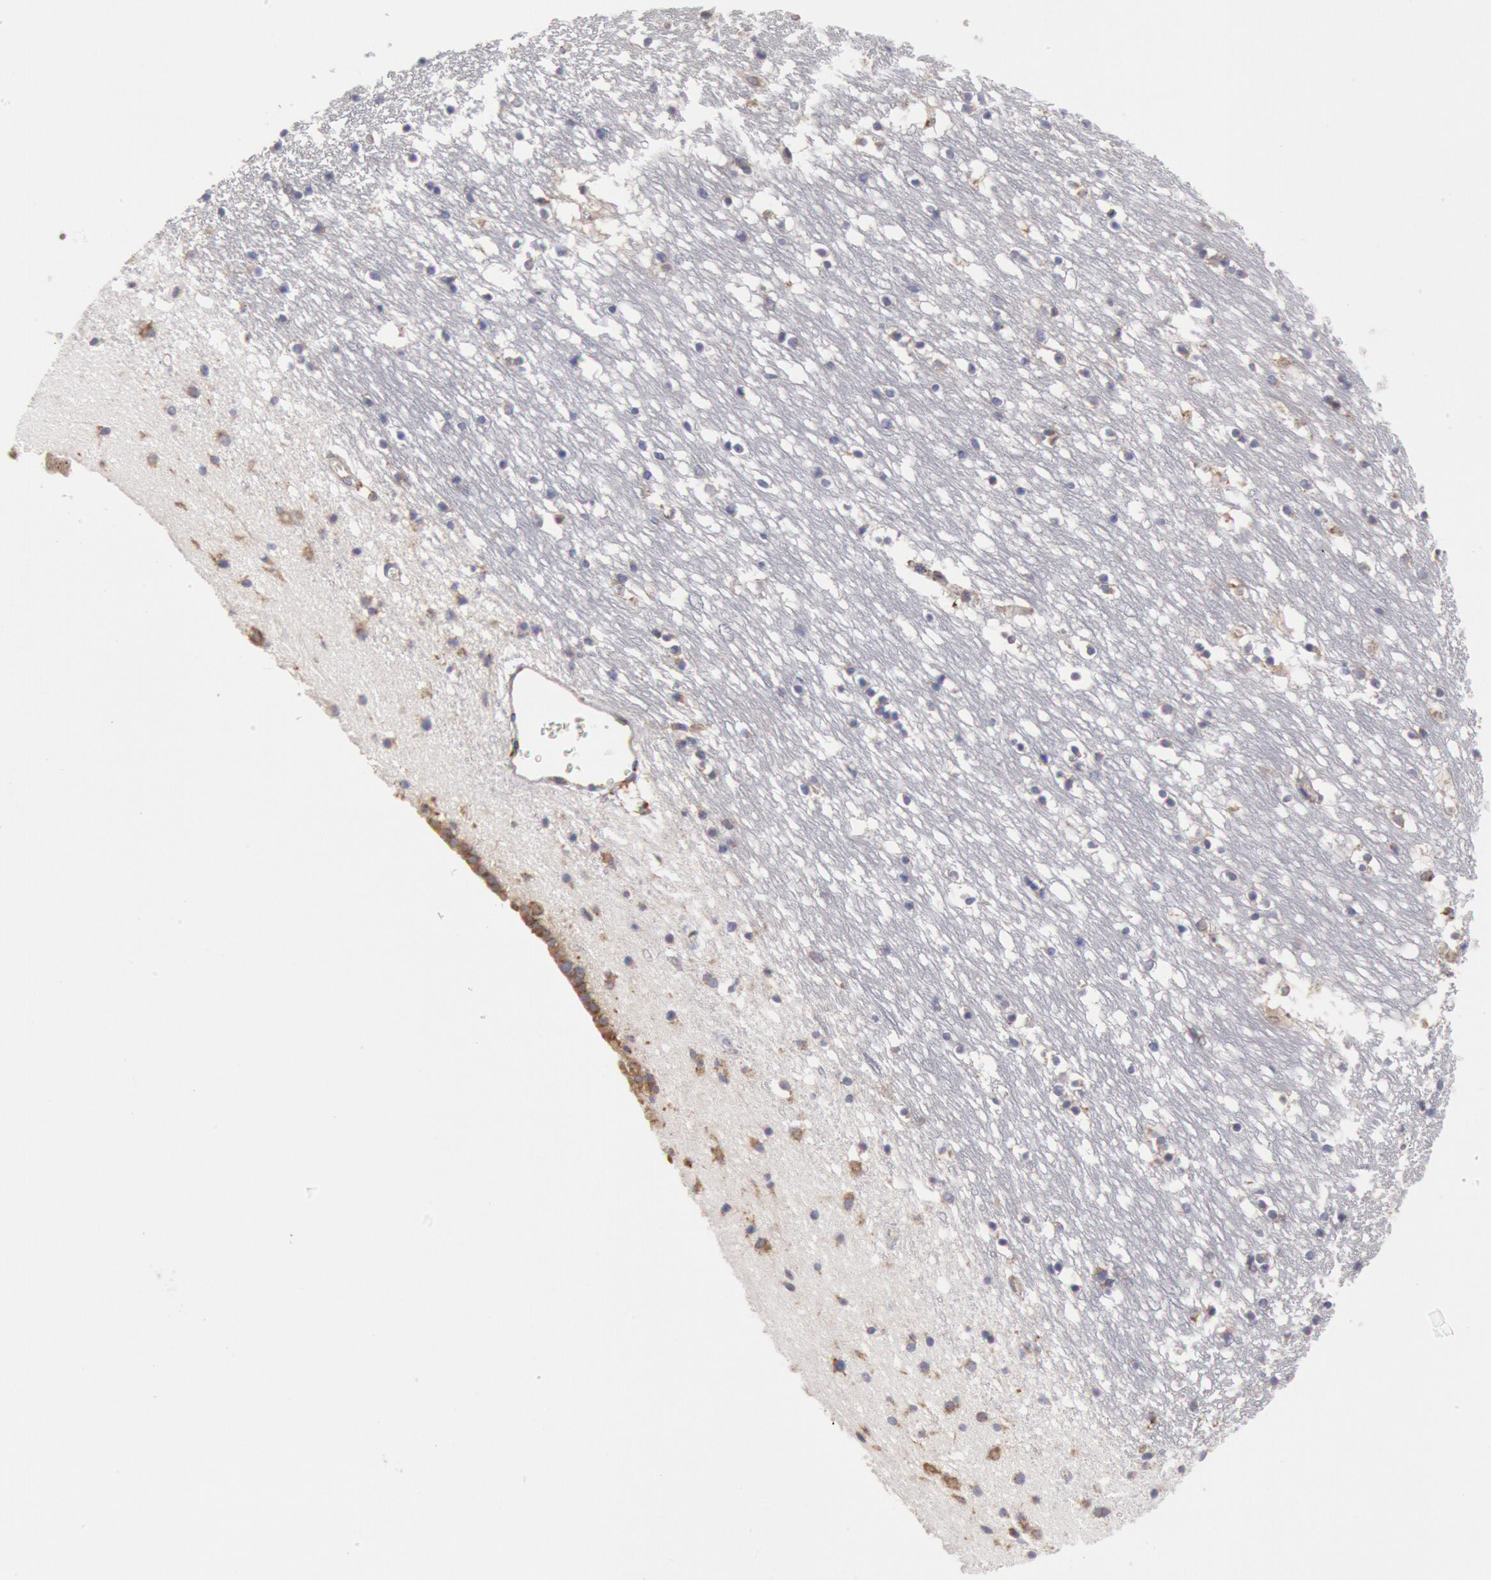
{"staining": {"intensity": "weak", "quantity": "25%-75%", "location": "cytoplasmic/membranous"}, "tissue": "caudate", "cell_type": "Glial cells", "image_type": "normal", "snomed": [{"axis": "morphology", "description": "Normal tissue, NOS"}, {"axis": "topography", "description": "Lateral ventricle wall"}], "caption": "The histopathology image reveals immunohistochemical staining of normal caudate. There is weak cytoplasmic/membranous positivity is appreciated in approximately 25%-75% of glial cells.", "gene": "ERP44", "patient": {"sex": "male", "age": 45}}